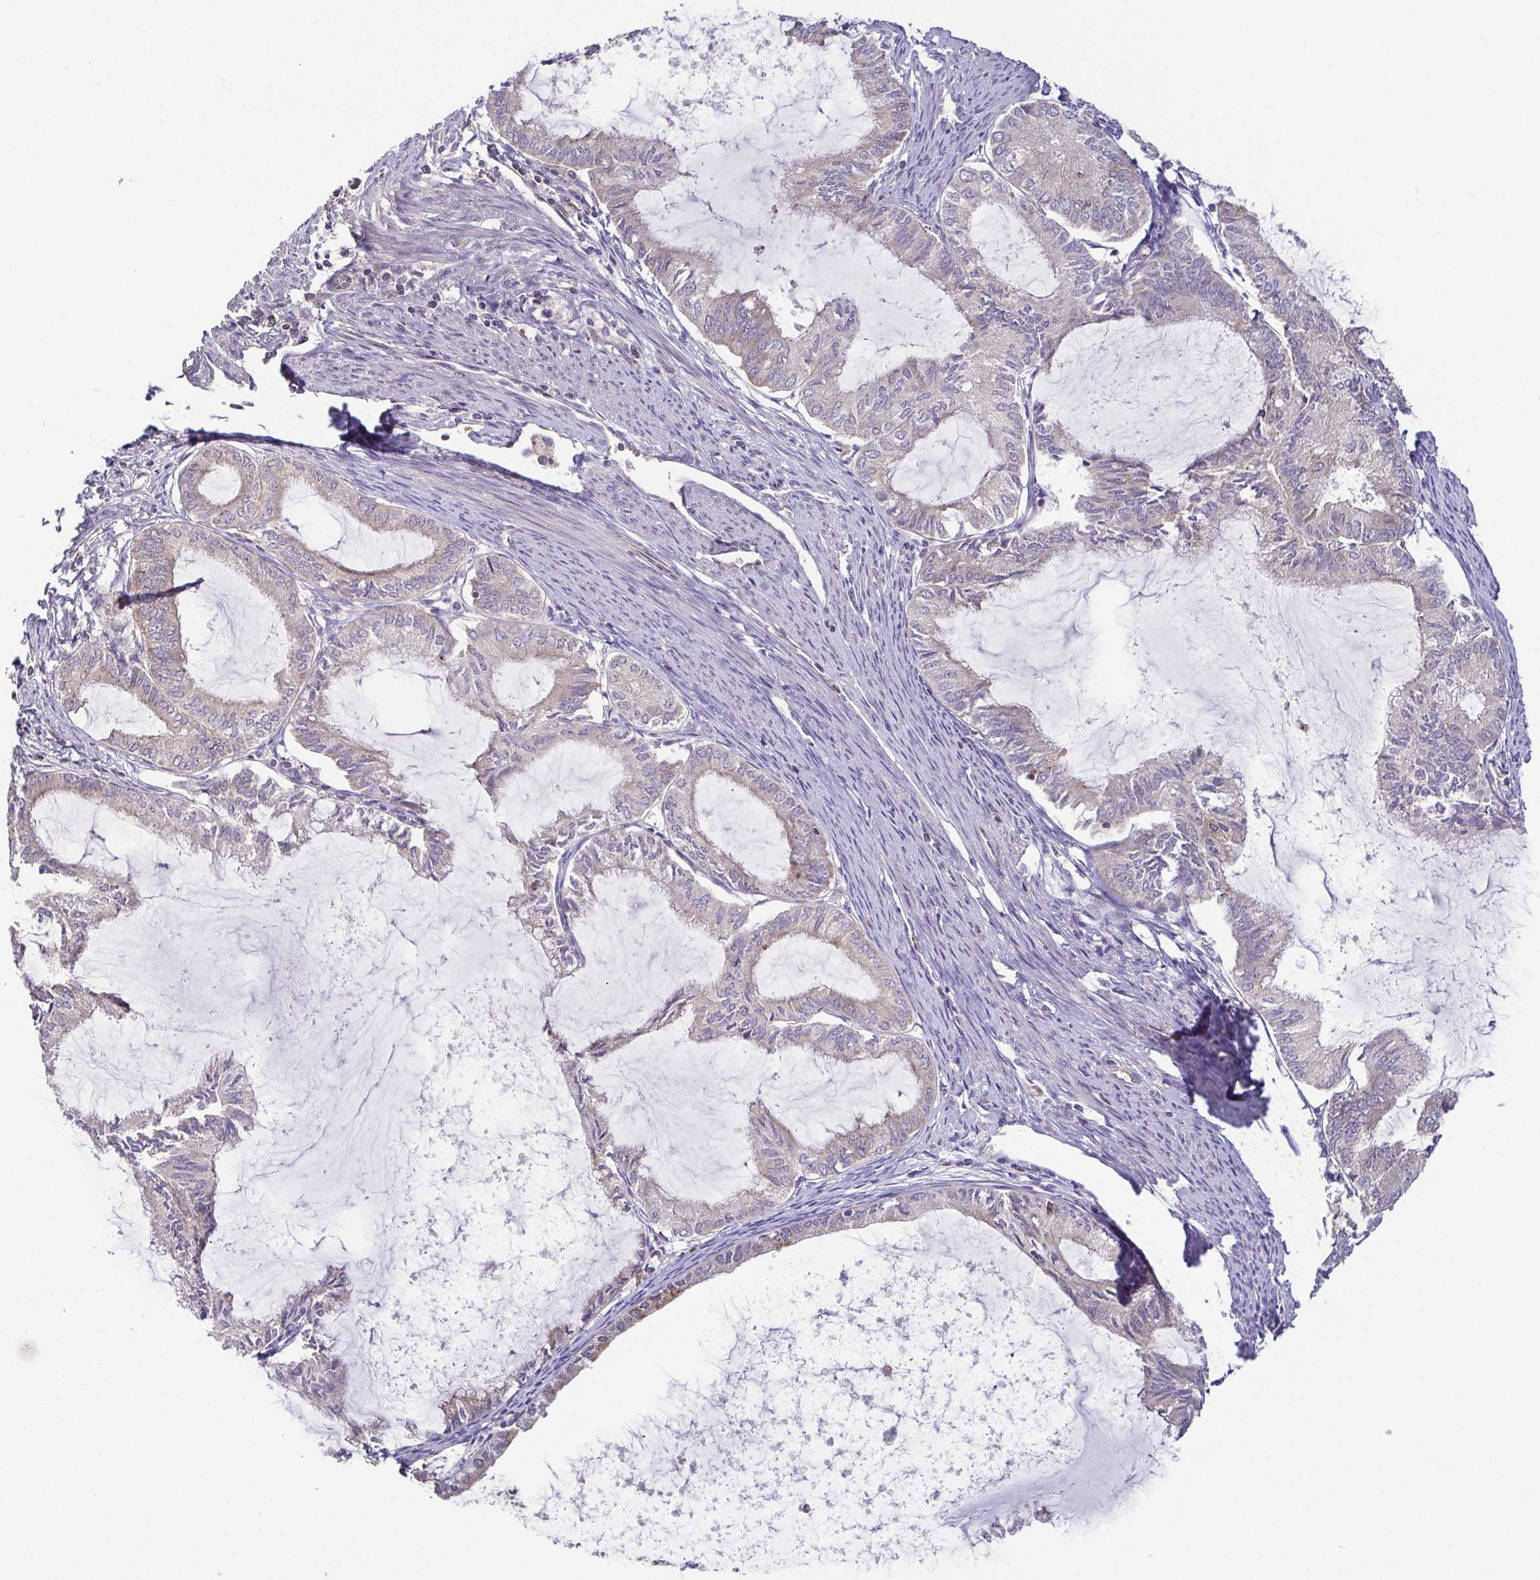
{"staining": {"intensity": "weak", "quantity": "<25%", "location": "cytoplasmic/membranous"}, "tissue": "endometrial cancer", "cell_type": "Tumor cells", "image_type": "cancer", "snomed": [{"axis": "morphology", "description": "Adenocarcinoma, NOS"}, {"axis": "topography", "description": "Endometrium"}], "caption": "Photomicrograph shows no protein positivity in tumor cells of adenocarcinoma (endometrial) tissue.", "gene": "OSBPL7", "patient": {"sex": "female", "age": 86}}